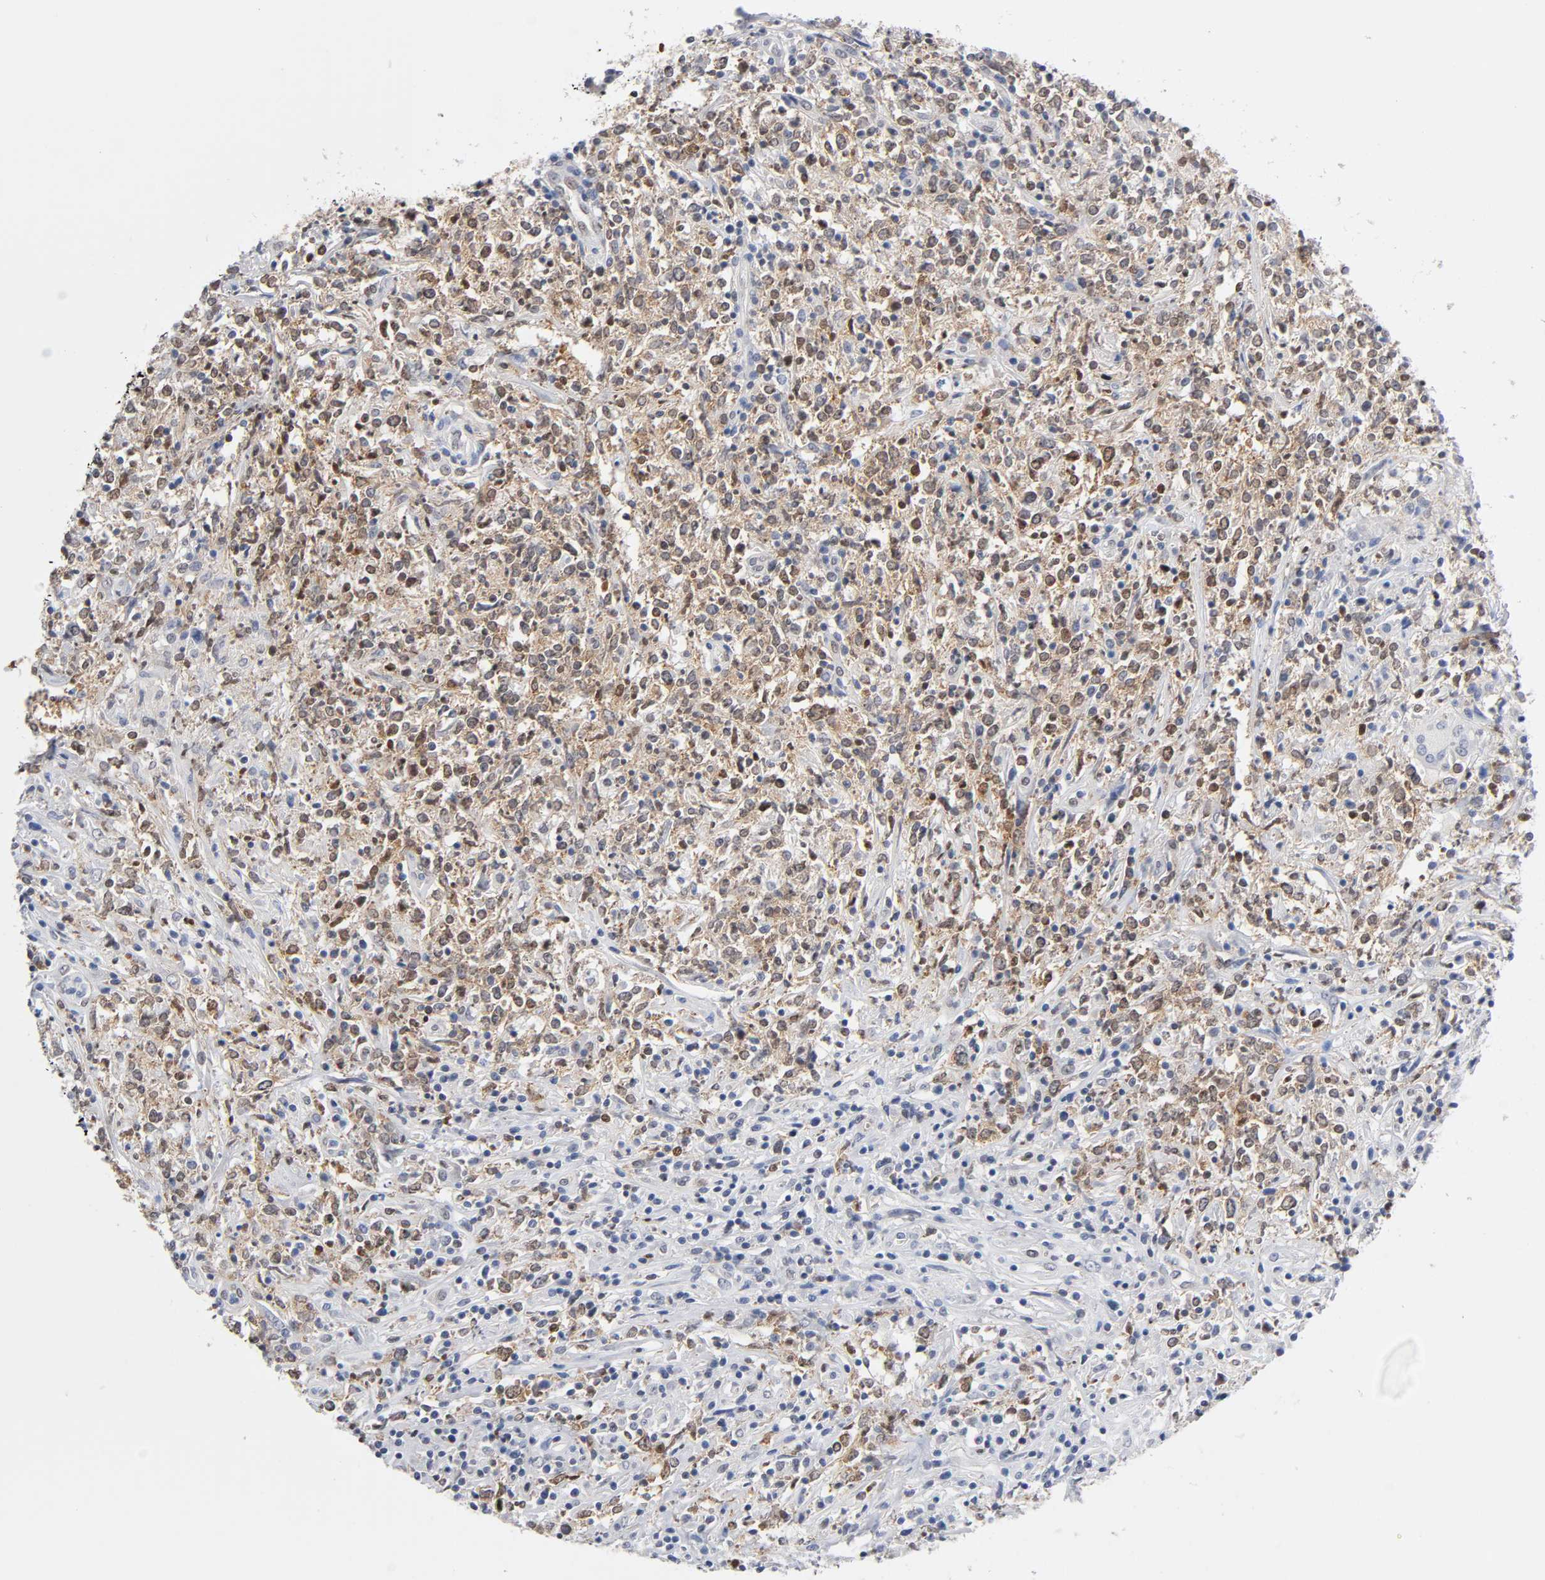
{"staining": {"intensity": "moderate", "quantity": ">75%", "location": "nuclear"}, "tissue": "lymphoma", "cell_type": "Tumor cells", "image_type": "cancer", "snomed": [{"axis": "morphology", "description": "Malignant lymphoma, non-Hodgkin's type, High grade"}, {"axis": "topography", "description": "Lymph node"}], "caption": "The immunohistochemical stain highlights moderate nuclear positivity in tumor cells of lymphoma tissue.", "gene": "NFATC1", "patient": {"sex": "female", "age": 84}}